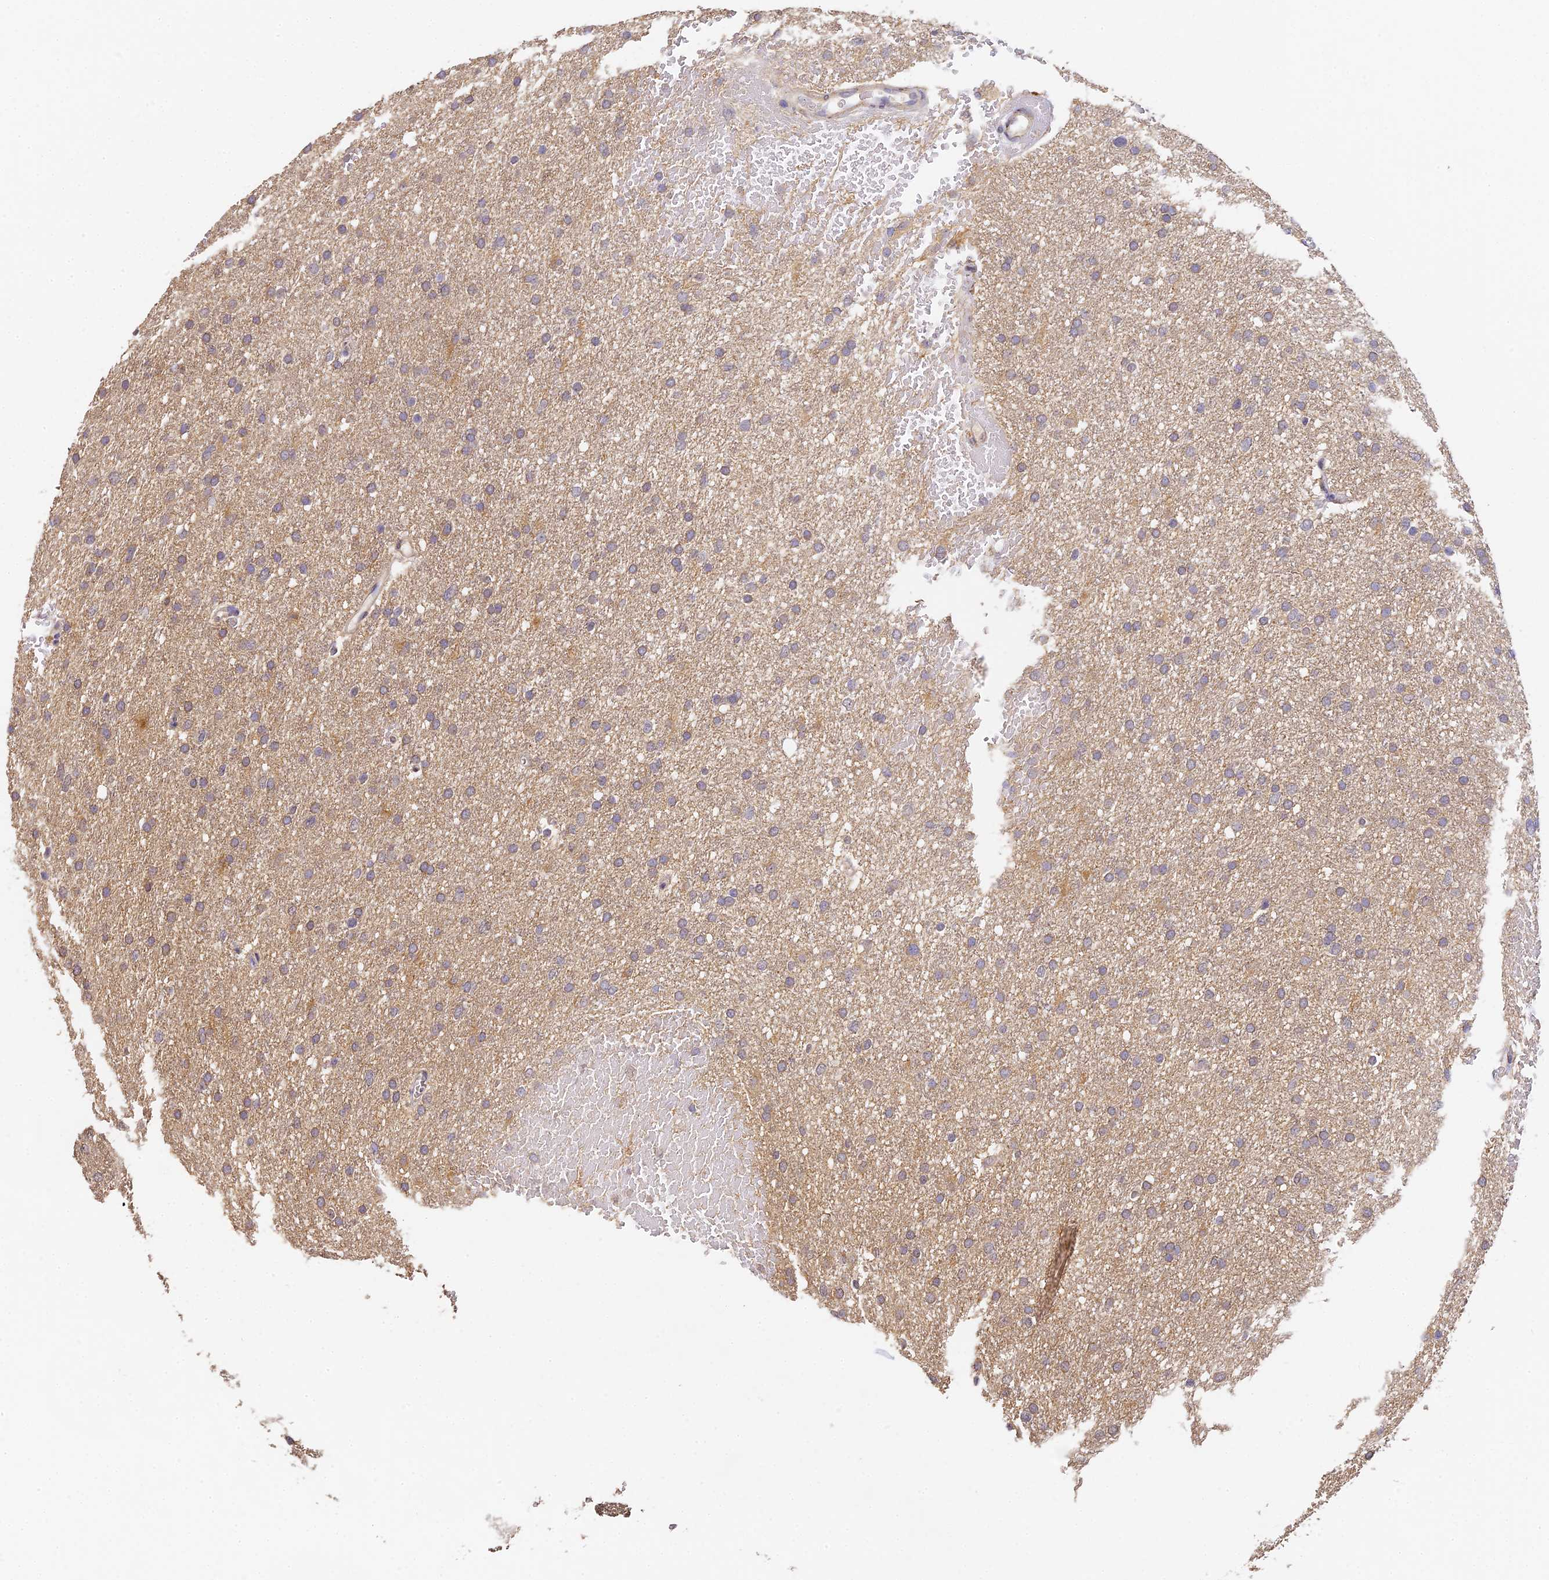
{"staining": {"intensity": "weak", "quantity": "25%-75%", "location": "cytoplasmic/membranous"}, "tissue": "glioma", "cell_type": "Tumor cells", "image_type": "cancer", "snomed": [{"axis": "morphology", "description": "Glioma, malignant, High grade"}, {"axis": "topography", "description": "Cerebral cortex"}], "caption": "Glioma stained with a brown dye reveals weak cytoplasmic/membranous positive positivity in approximately 25%-75% of tumor cells.", "gene": "SLC11A1", "patient": {"sex": "female", "age": 36}}